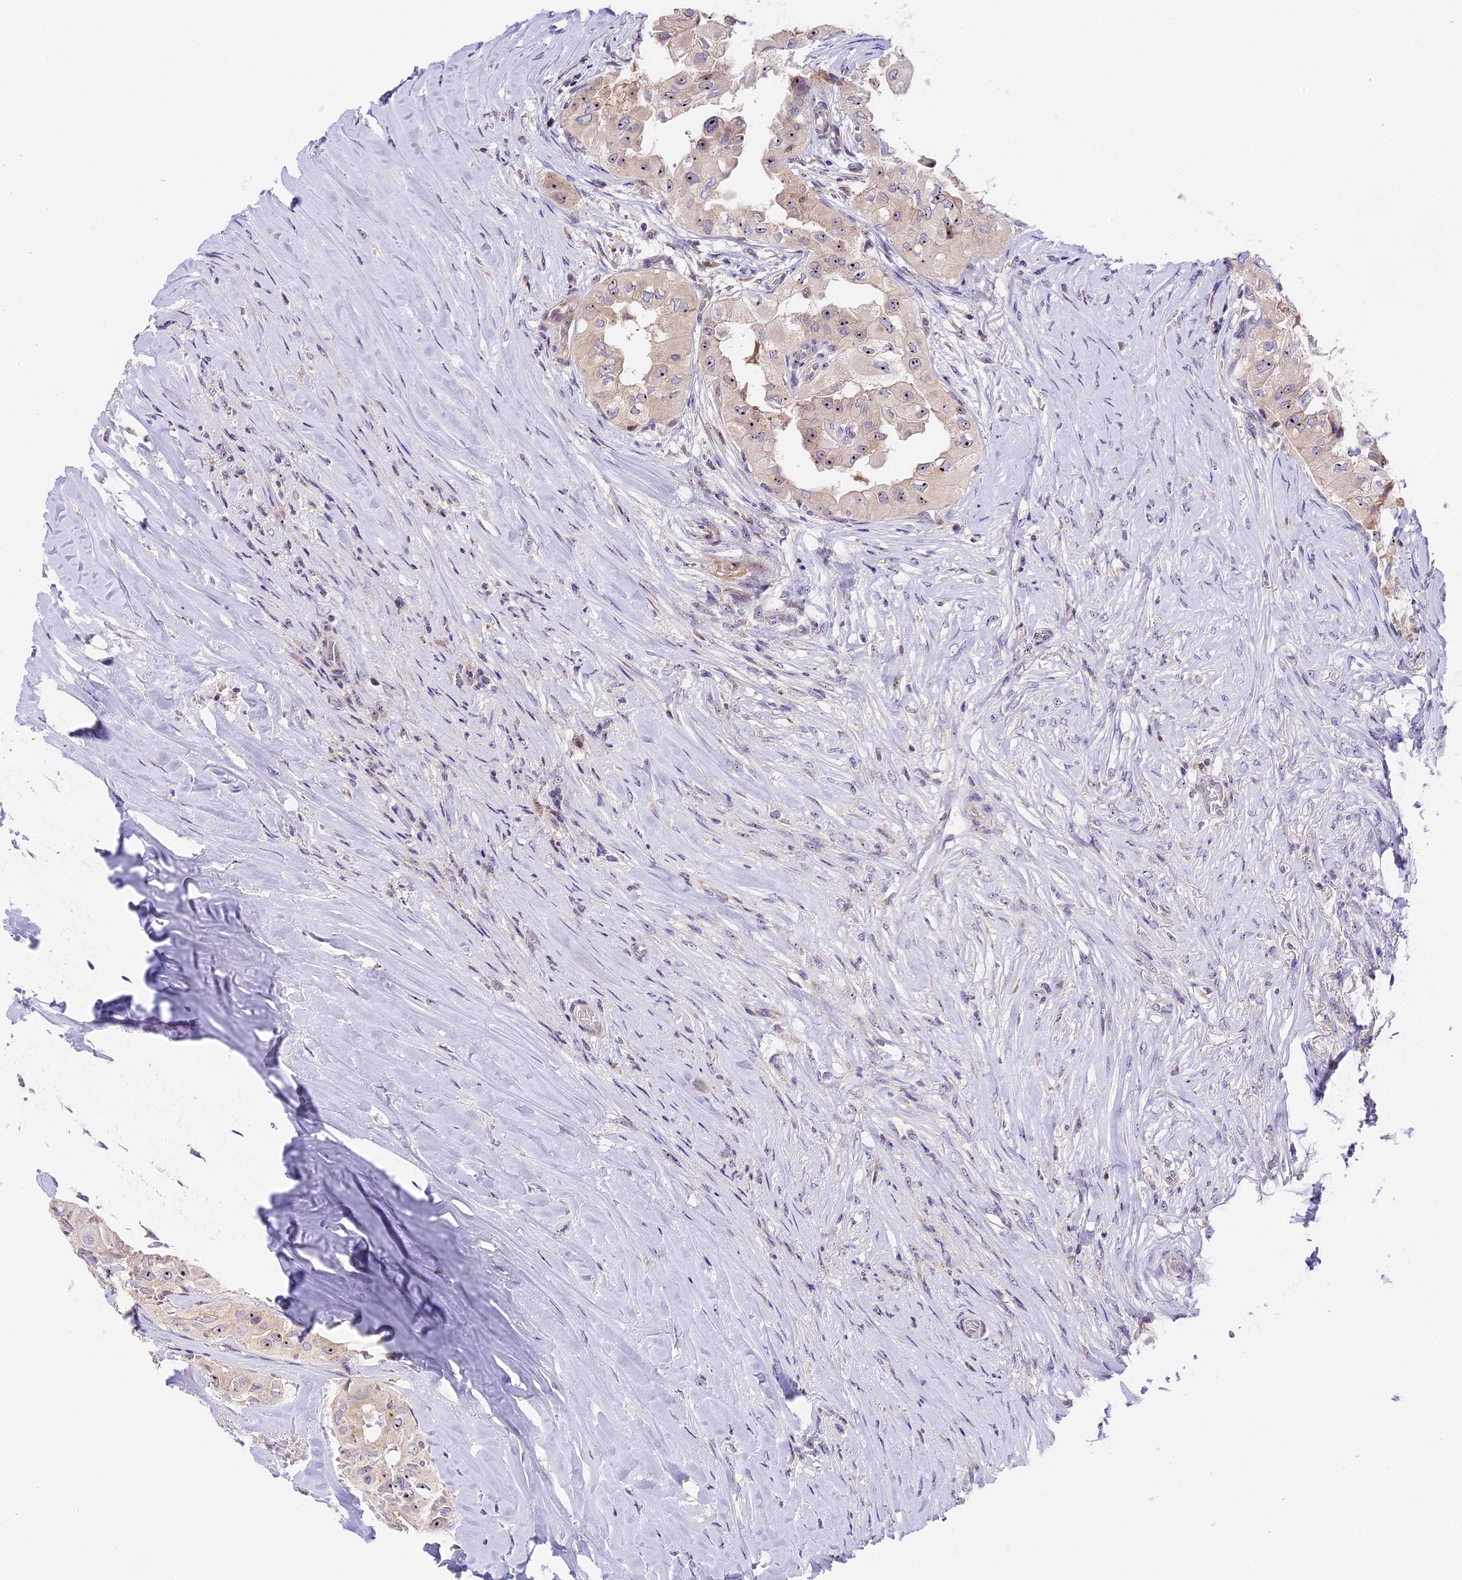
{"staining": {"intensity": "moderate", "quantity": ">75%", "location": "nuclear"}, "tissue": "thyroid cancer", "cell_type": "Tumor cells", "image_type": "cancer", "snomed": [{"axis": "morphology", "description": "Papillary adenocarcinoma, NOS"}, {"axis": "topography", "description": "Thyroid gland"}], "caption": "Immunohistochemical staining of thyroid cancer (papillary adenocarcinoma) exhibits moderate nuclear protein positivity in approximately >75% of tumor cells.", "gene": "RAD51", "patient": {"sex": "female", "age": 59}}